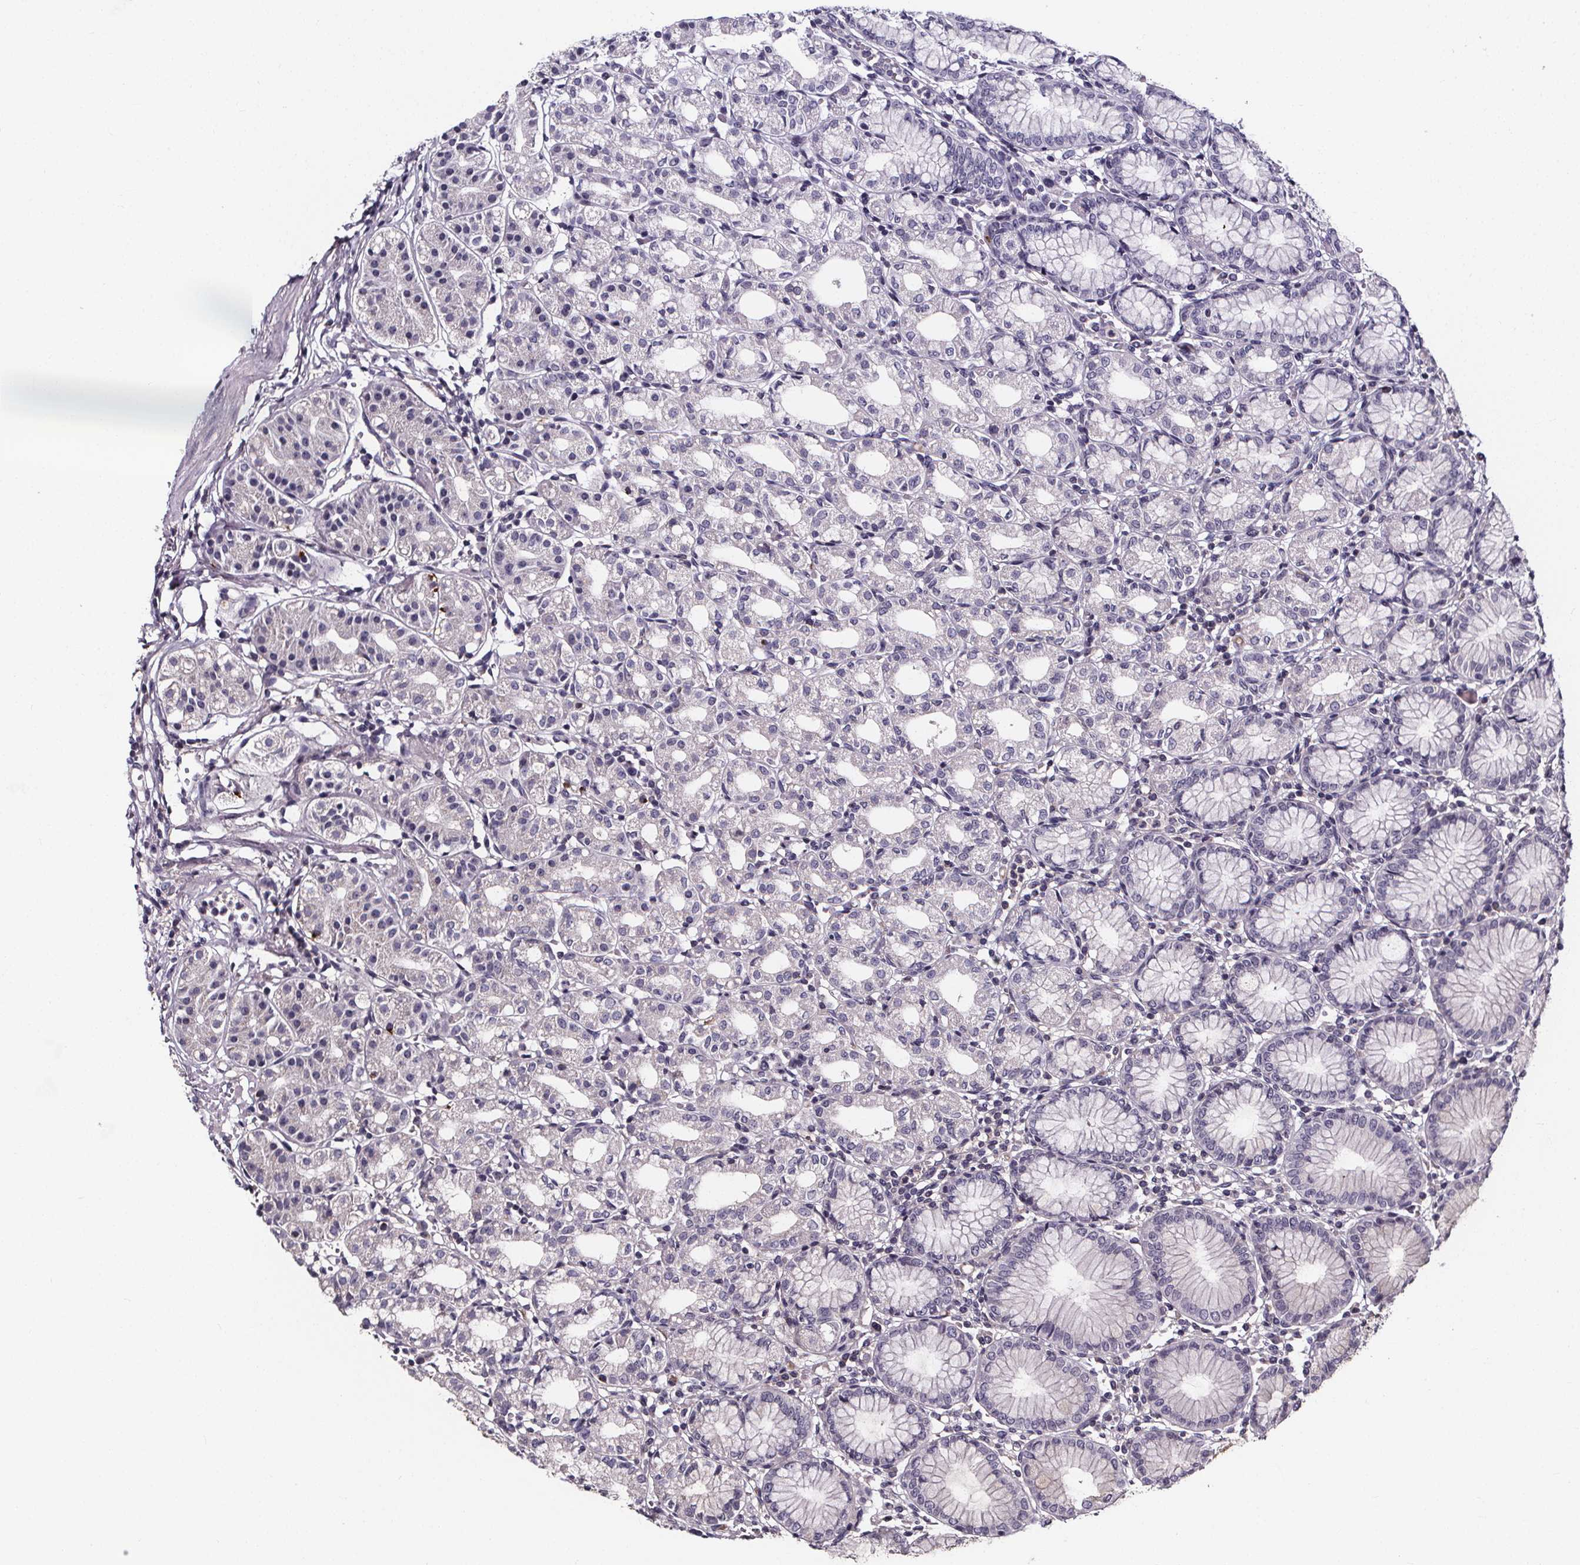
{"staining": {"intensity": "weak", "quantity": "<25%", "location": "cytoplasmic/membranous"}, "tissue": "stomach", "cell_type": "Glandular cells", "image_type": "normal", "snomed": [{"axis": "morphology", "description": "Normal tissue, NOS"}, {"axis": "topography", "description": "Skeletal muscle"}, {"axis": "topography", "description": "Stomach"}], "caption": "IHC photomicrograph of benign stomach stained for a protein (brown), which reveals no positivity in glandular cells.", "gene": "SPAG8", "patient": {"sex": "female", "age": 57}}